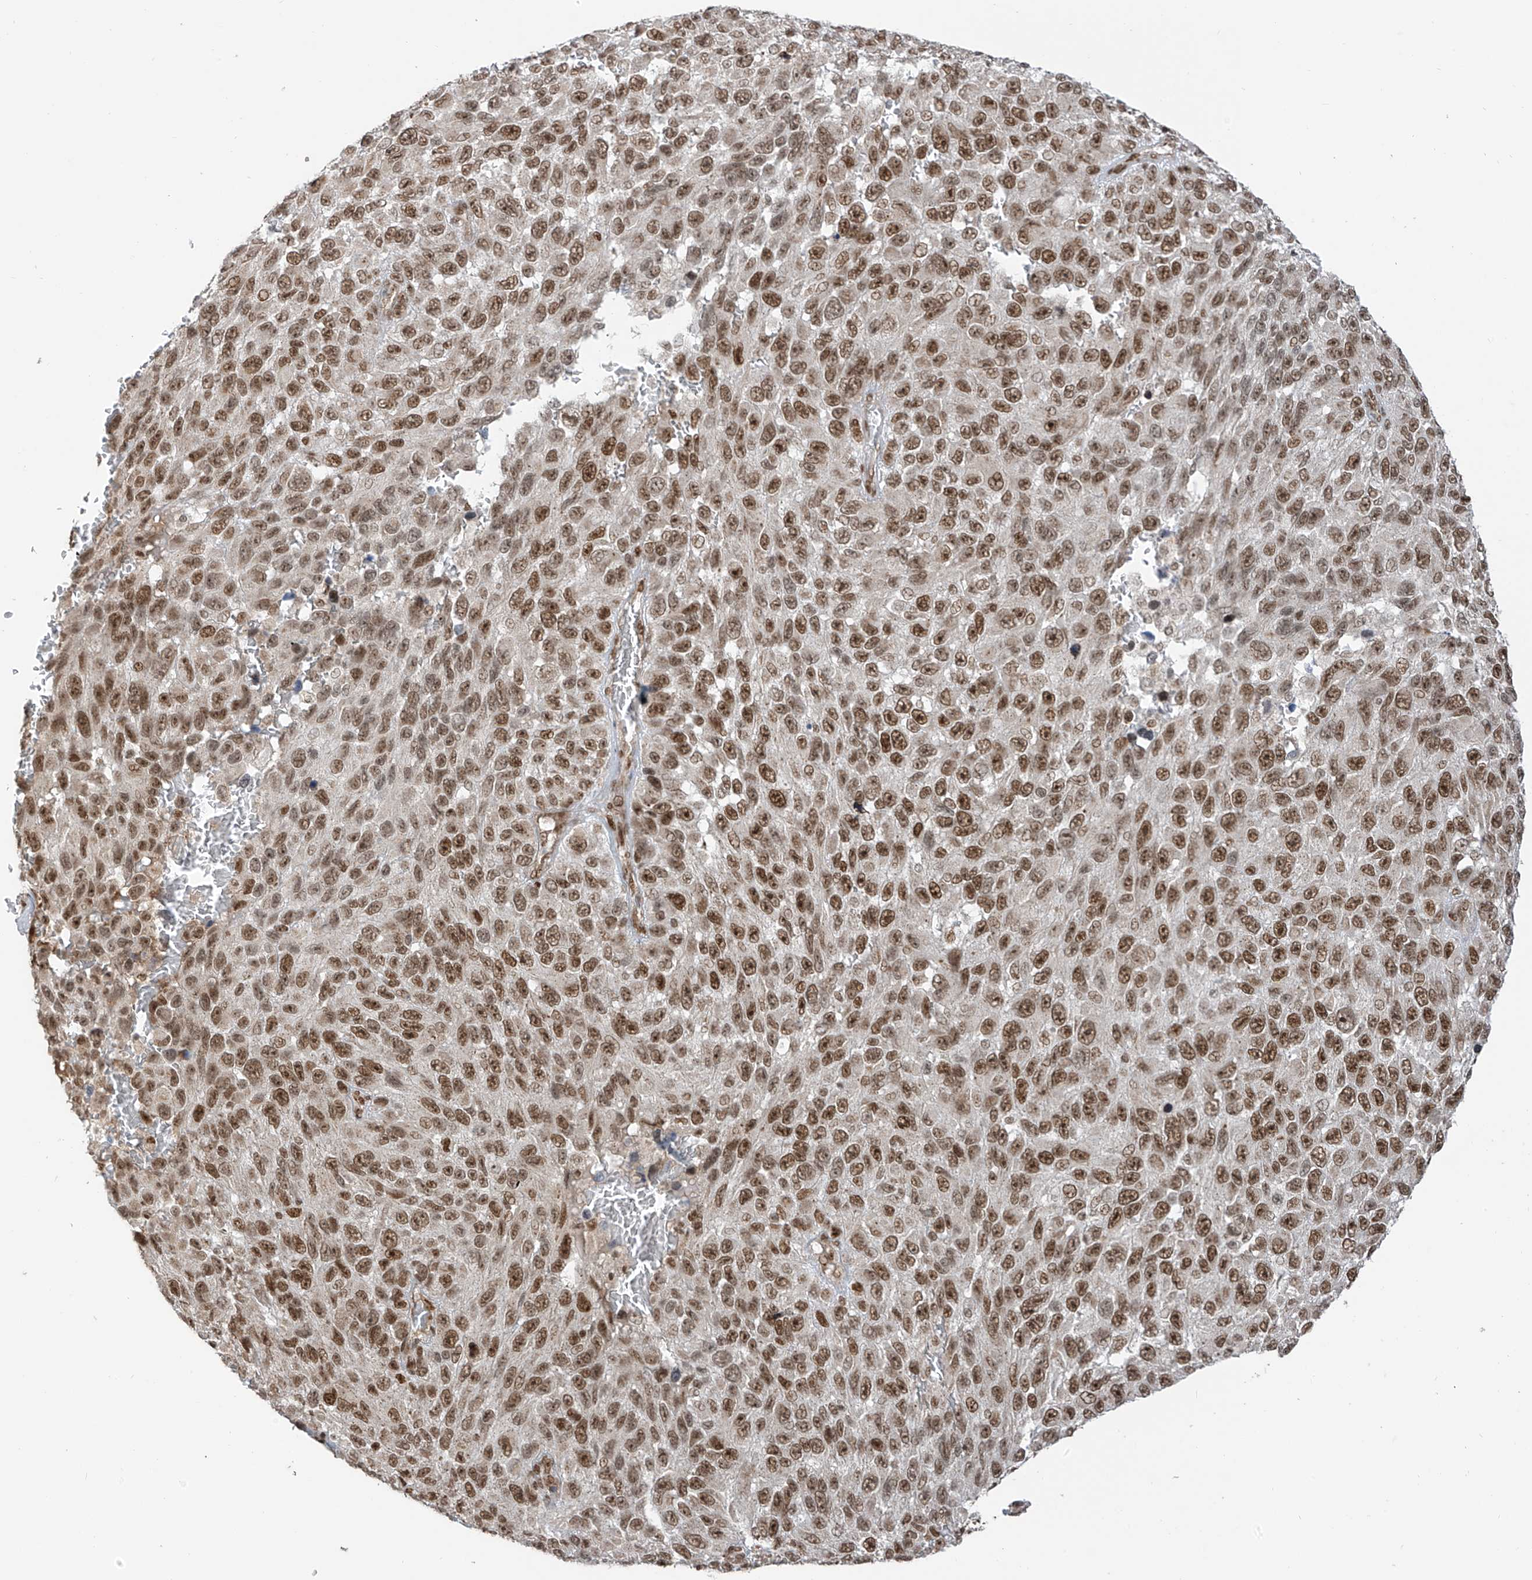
{"staining": {"intensity": "moderate", "quantity": ">75%", "location": "nuclear"}, "tissue": "melanoma", "cell_type": "Tumor cells", "image_type": "cancer", "snomed": [{"axis": "morphology", "description": "Malignant melanoma, NOS"}, {"axis": "topography", "description": "Skin"}], "caption": "IHC histopathology image of neoplastic tissue: human melanoma stained using immunohistochemistry reveals medium levels of moderate protein expression localized specifically in the nuclear of tumor cells, appearing as a nuclear brown color.", "gene": "ARHGEF3", "patient": {"sex": "female", "age": 96}}